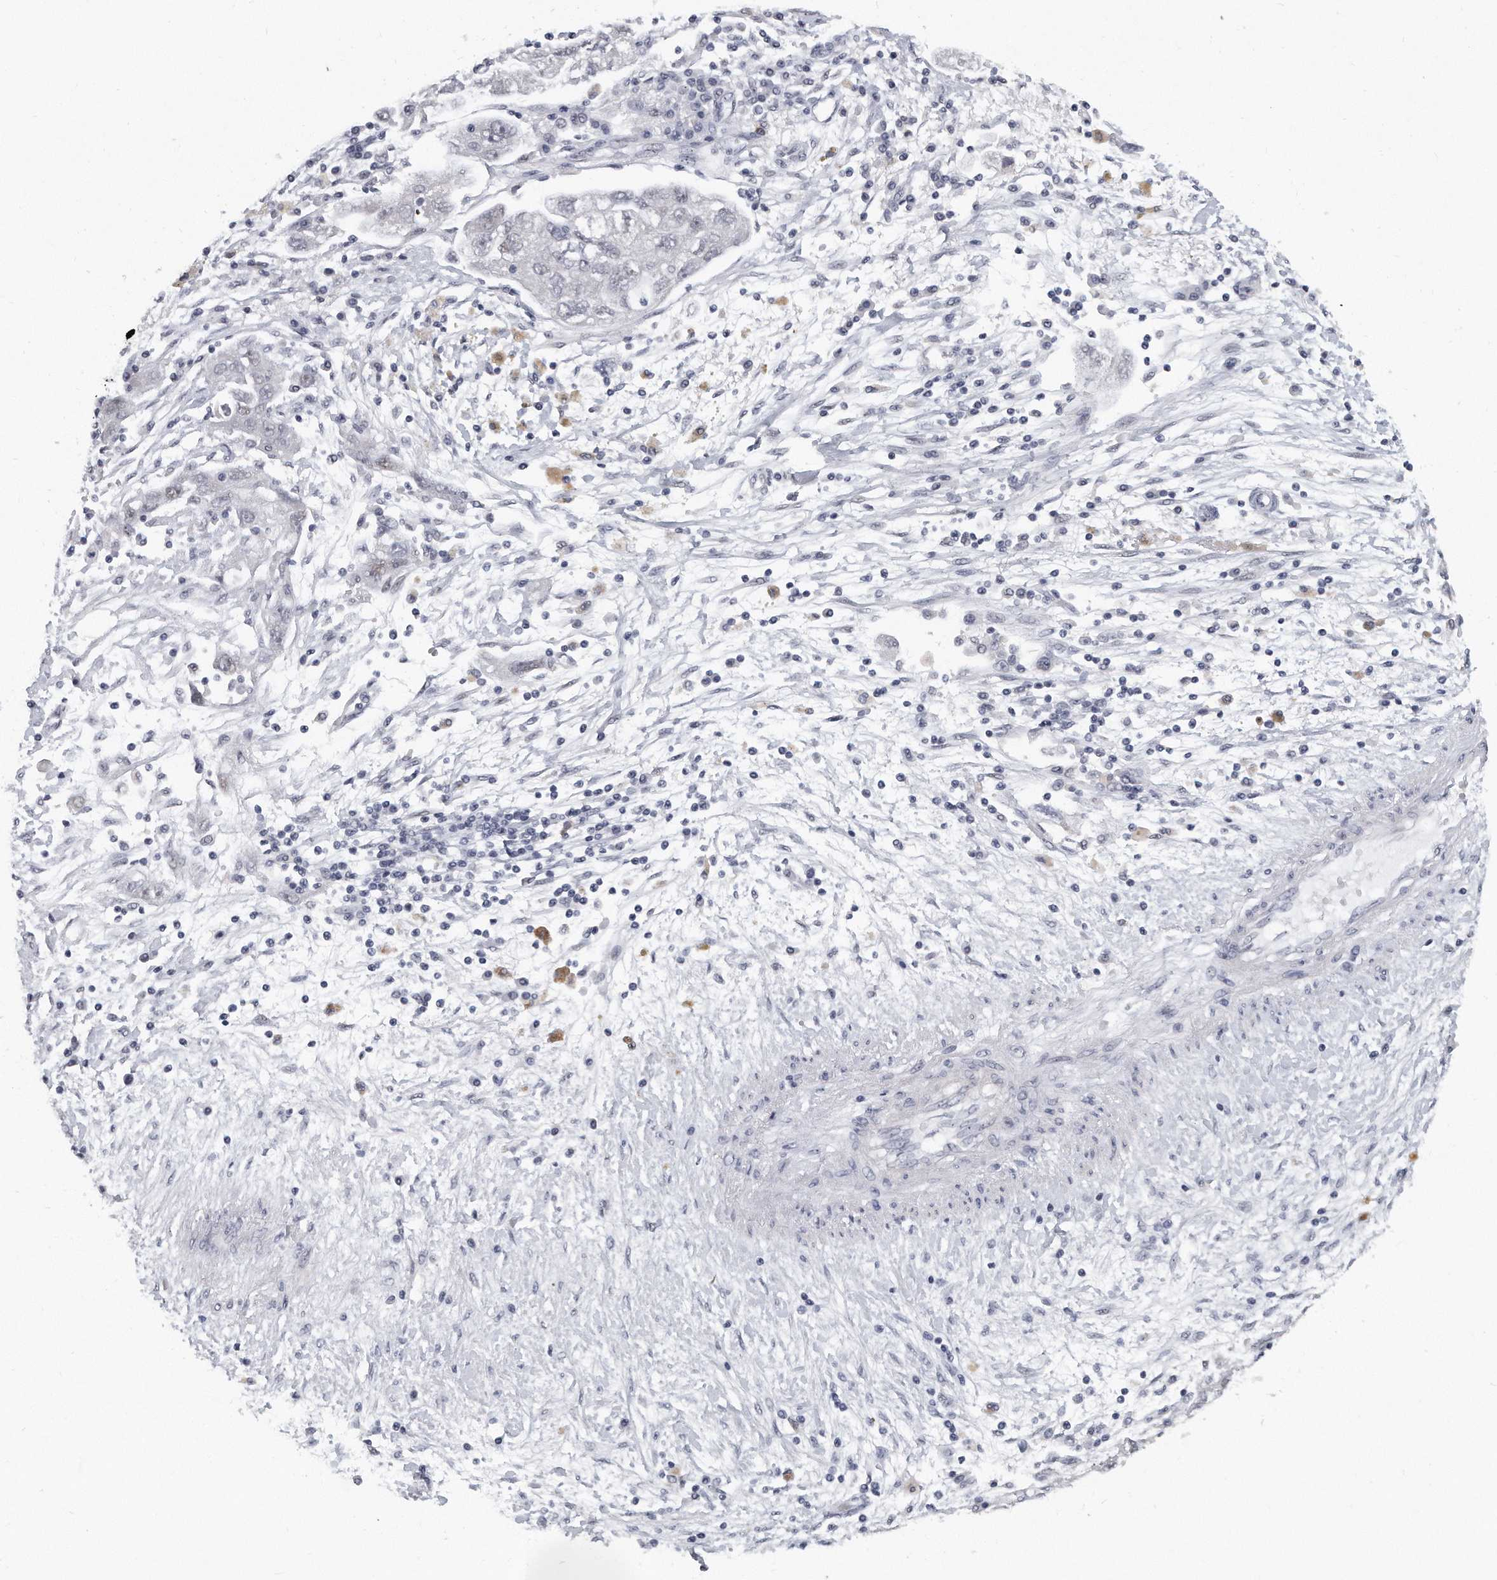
{"staining": {"intensity": "negative", "quantity": "none", "location": "none"}, "tissue": "ovarian cancer", "cell_type": "Tumor cells", "image_type": "cancer", "snomed": [{"axis": "morphology", "description": "Carcinoma, NOS"}, {"axis": "morphology", "description": "Cystadenocarcinoma, serous, NOS"}, {"axis": "topography", "description": "Ovary"}], "caption": "High magnification brightfield microscopy of ovarian cancer (serous cystadenocarcinoma) stained with DAB (3,3'-diaminobenzidine) (brown) and counterstained with hematoxylin (blue): tumor cells show no significant expression.", "gene": "TFCP2L1", "patient": {"sex": "female", "age": 69}}